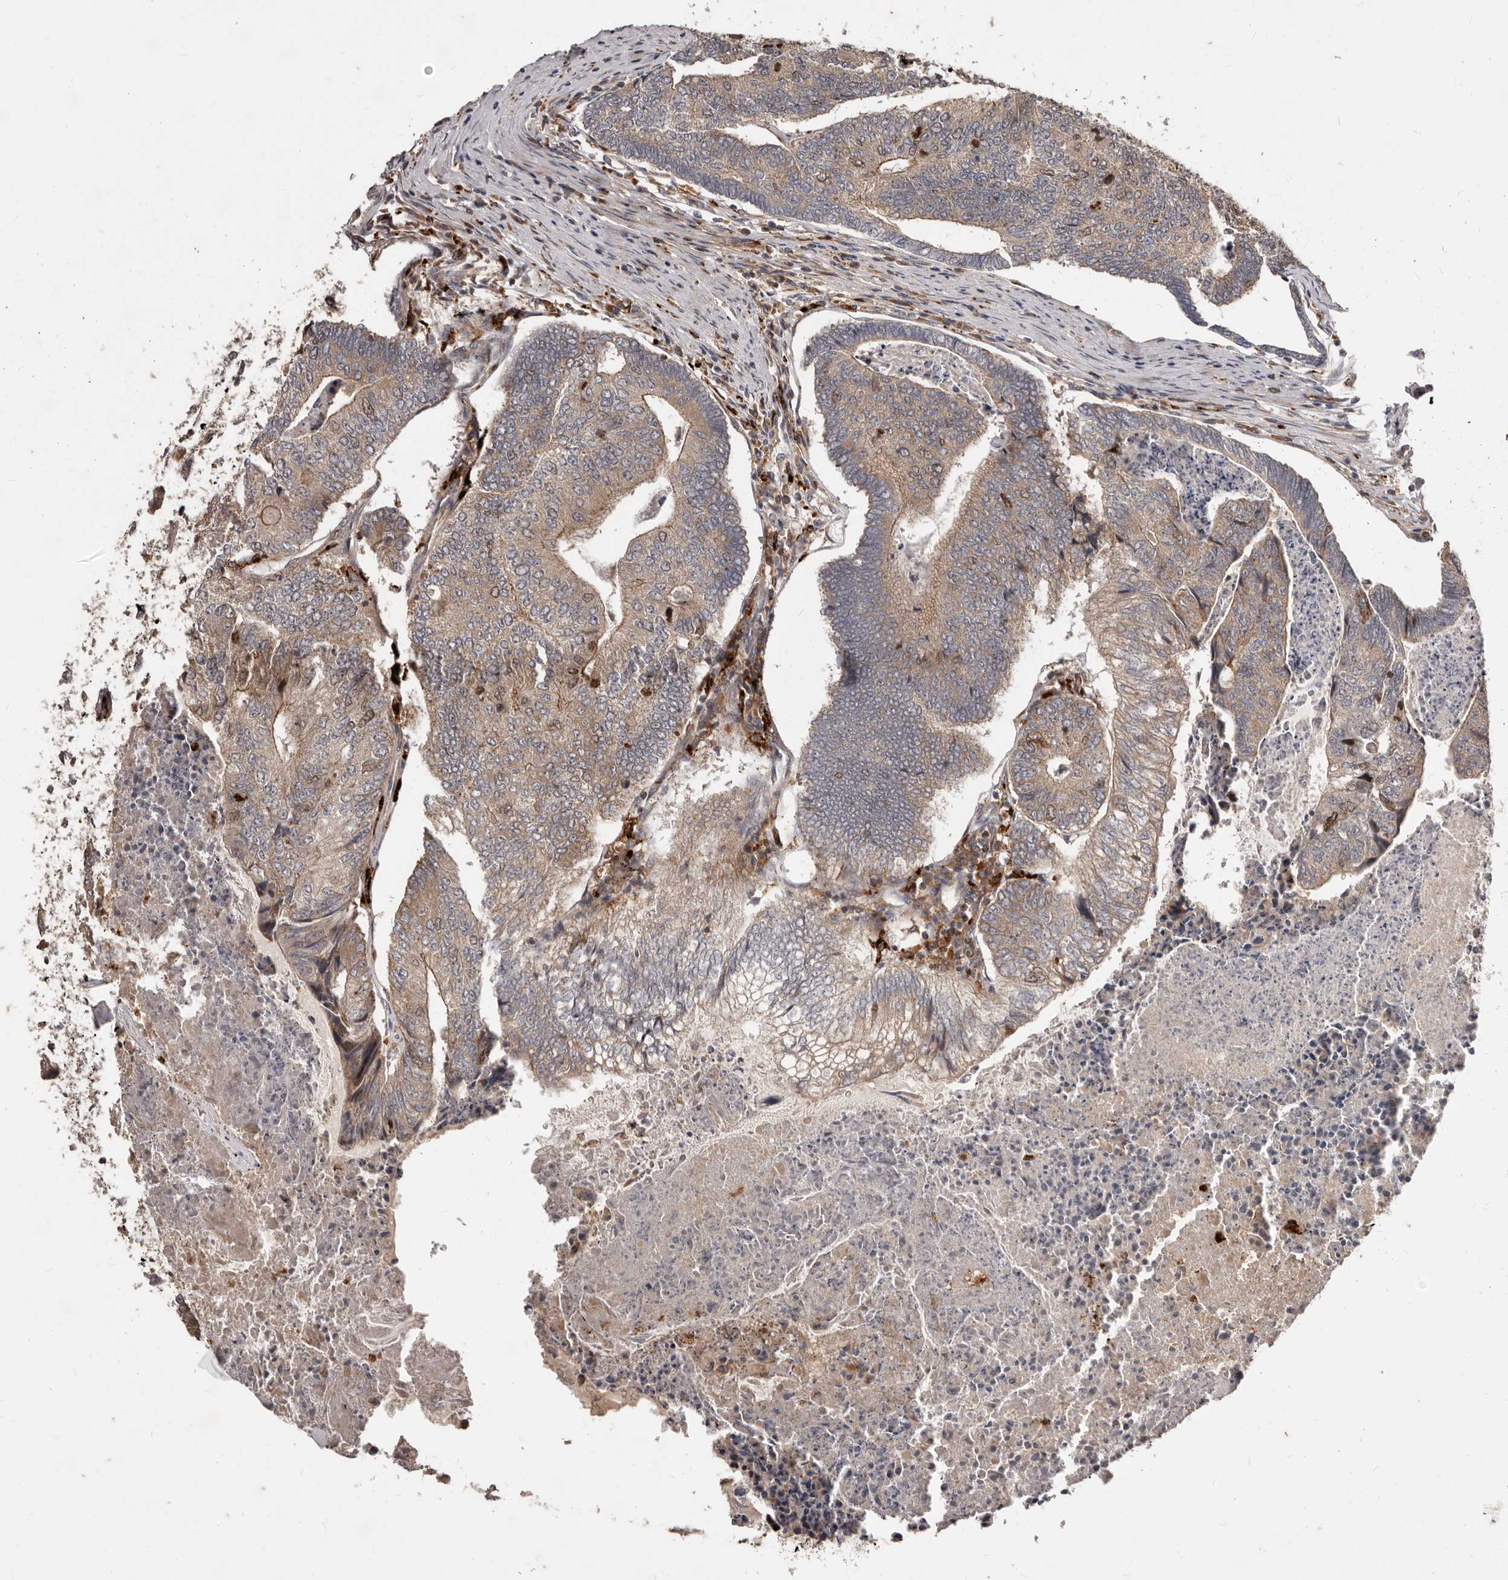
{"staining": {"intensity": "weak", "quantity": "25%-75%", "location": "cytoplasmic/membranous,nuclear"}, "tissue": "colorectal cancer", "cell_type": "Tumor cells", "image_type": "cancer", "snomed": [{"axis": "morphology", "description": "Adenocarcinoma, NOS"}, {"axis": "topography", "description": "Colon"}], "caption": "Colorectal cancer (adenocarcinoma) stained with a protein marker exhibits weak staining in tumor cells.", "gene": "RNF187", "patient": {"sex": "female", "age": 67}}